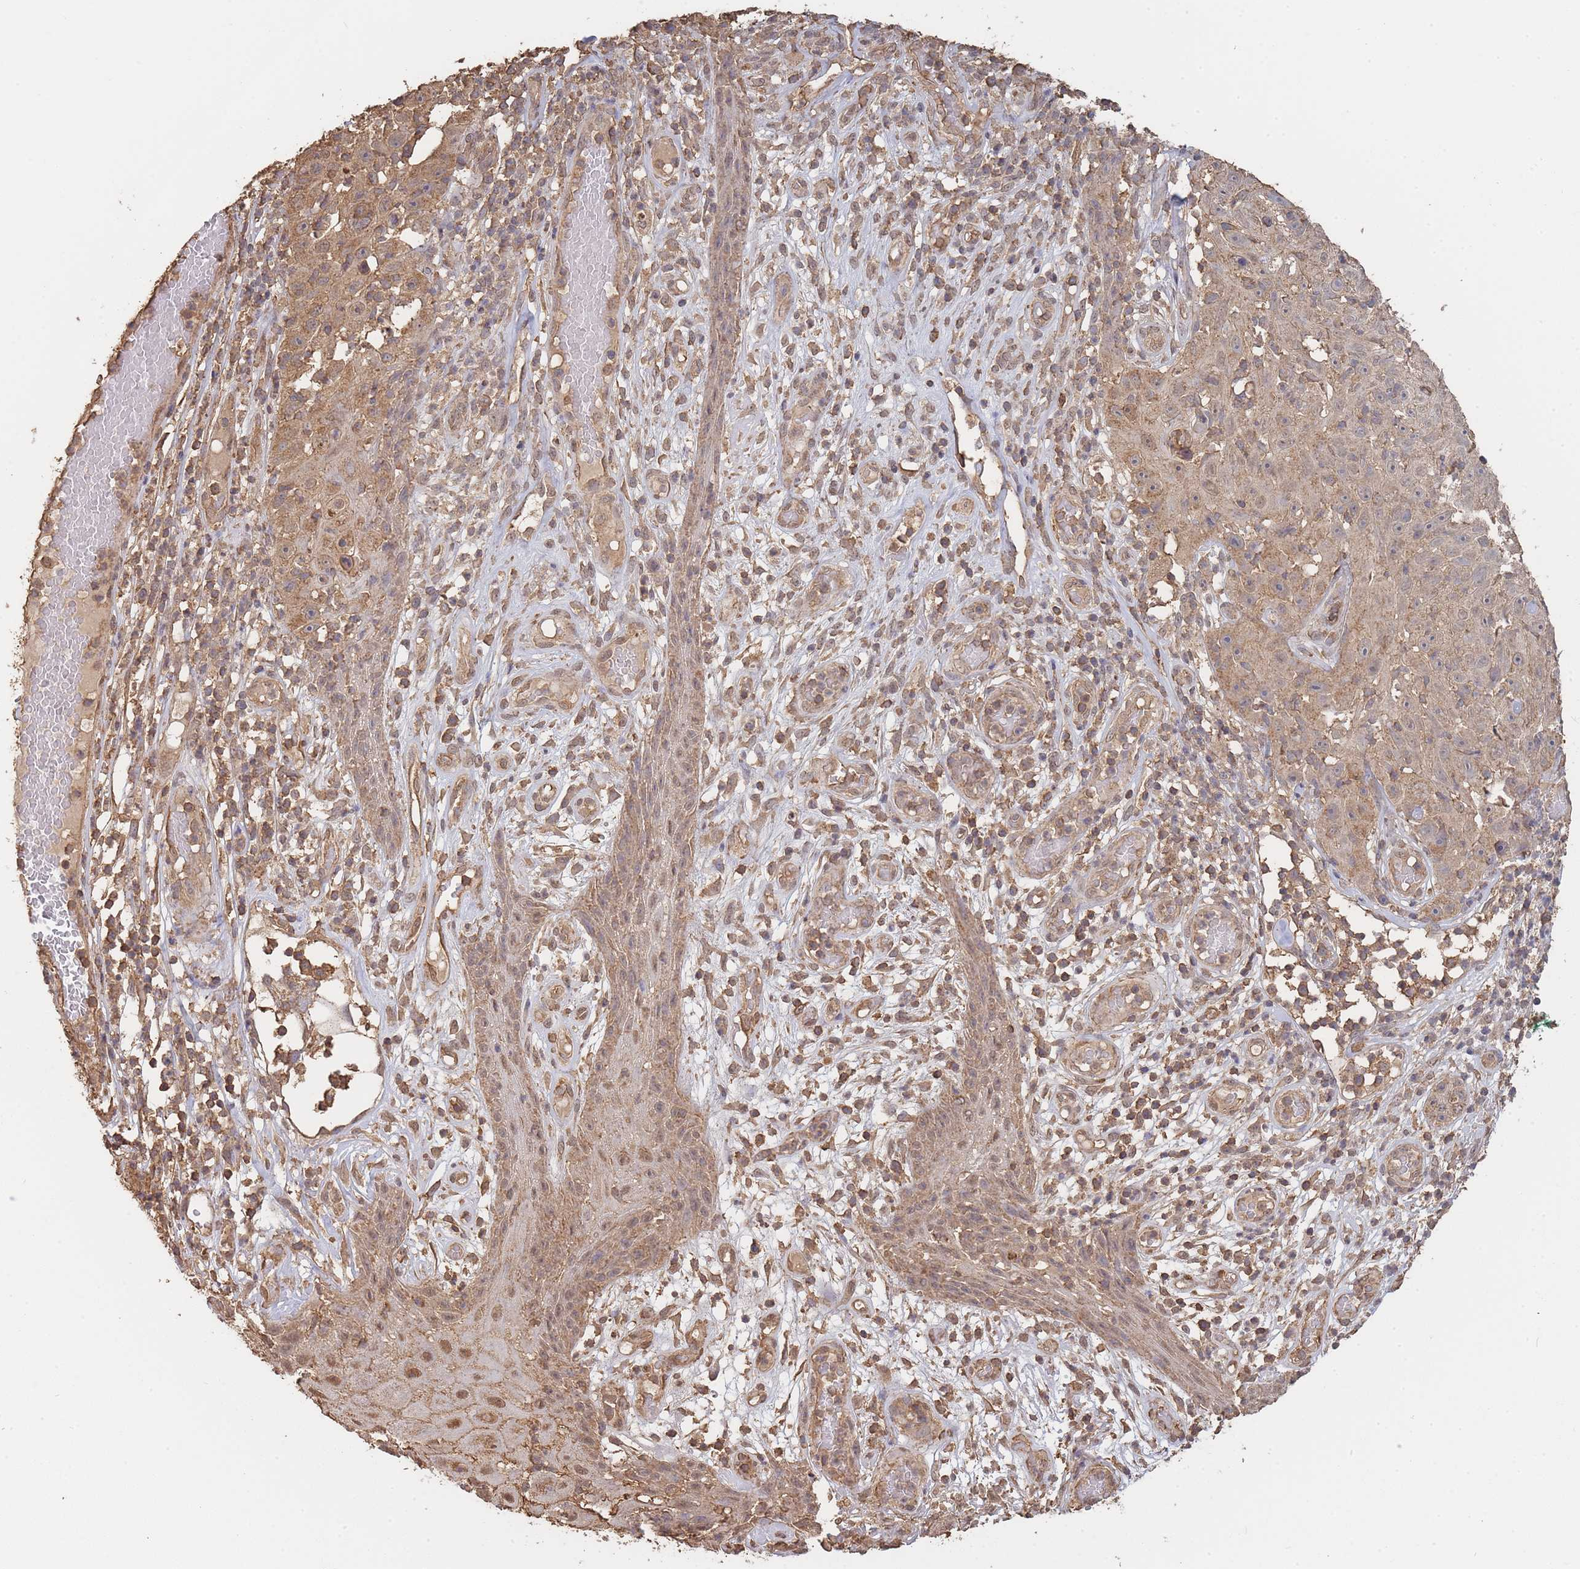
{"staining": {"intensity": "moderate", "quantity": ">75%", "location": "cytoplasmic/membranous"}, "tissue": "skin cancer", "cell_type": "Tumor cells", "image_type": "cancer", "snomed": [{"axis": "morphology", "description": "Squamous cell carcinoma, NOS"}, {"axis": "topography", "description": "Skin"}], "caption": "Tumor cells reveal moderate cytoplasmic/membranous staining in about >75% of cells in skin cancer.", "gene": "METRN", "patient": {"sex": "female", "age": 87}}